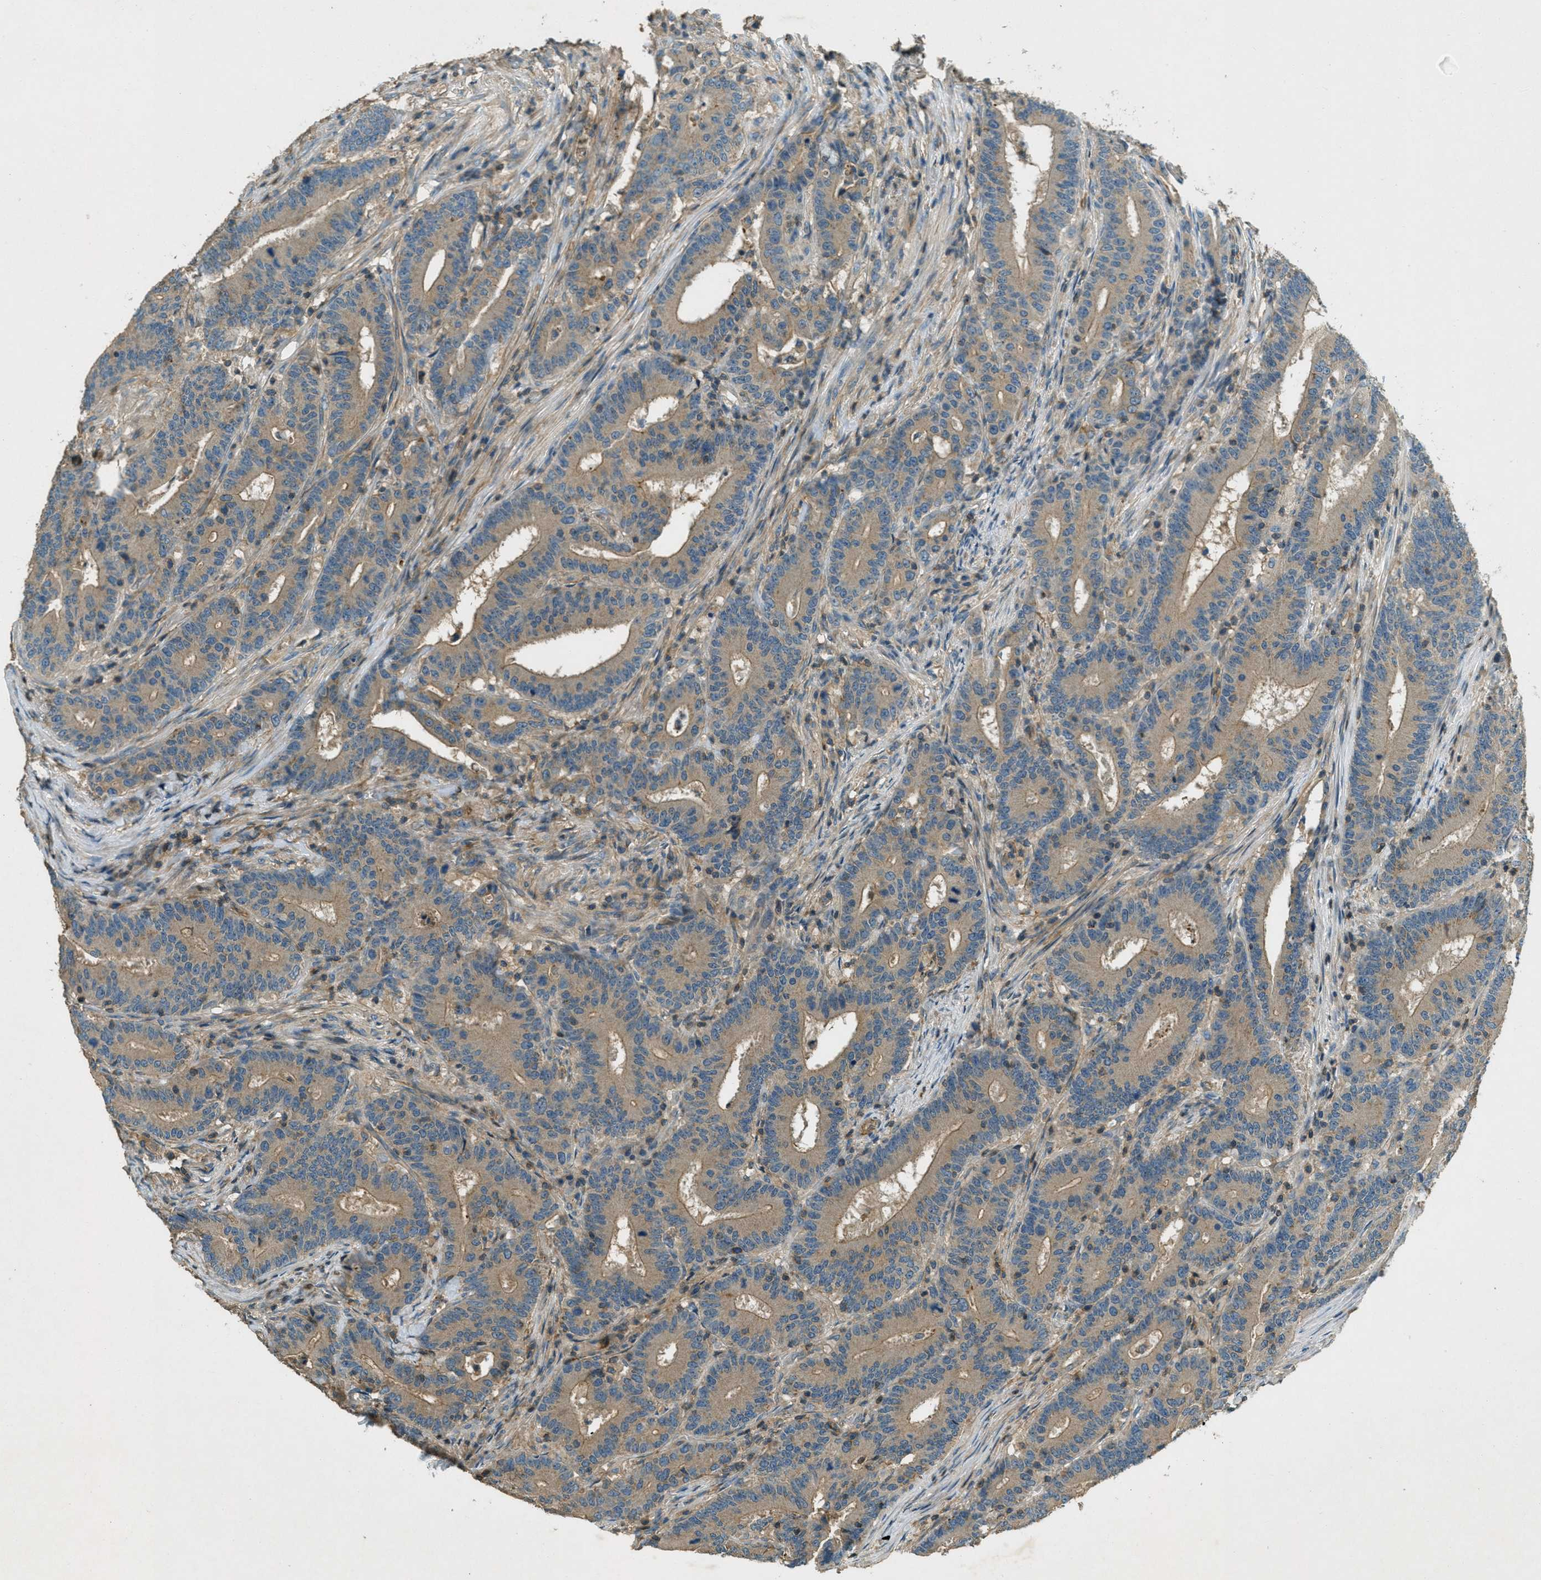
{"staining": {"intensity": "moderate", "quantity": ">75%", "location": "cytoplasmic/membranous"}, "tissue": "colorectal cancer", "cell_type": "Tumor cells", "image_type": "cancer", "snomed": [{"axis": "morphology", "description": "Adenocarcinoma, NOS"}, {"axis": "topography", "description": "Colon"}], "caption": "This micrograph displays immunohistochemistry staining of colorectal cancer (adenocarcinoma), with medium moderate cytoplasmic/membranous positivity in about >75% of tumor cells.", "gene": "NUDT4", "patient": {"sex": "female", "age": 66}}